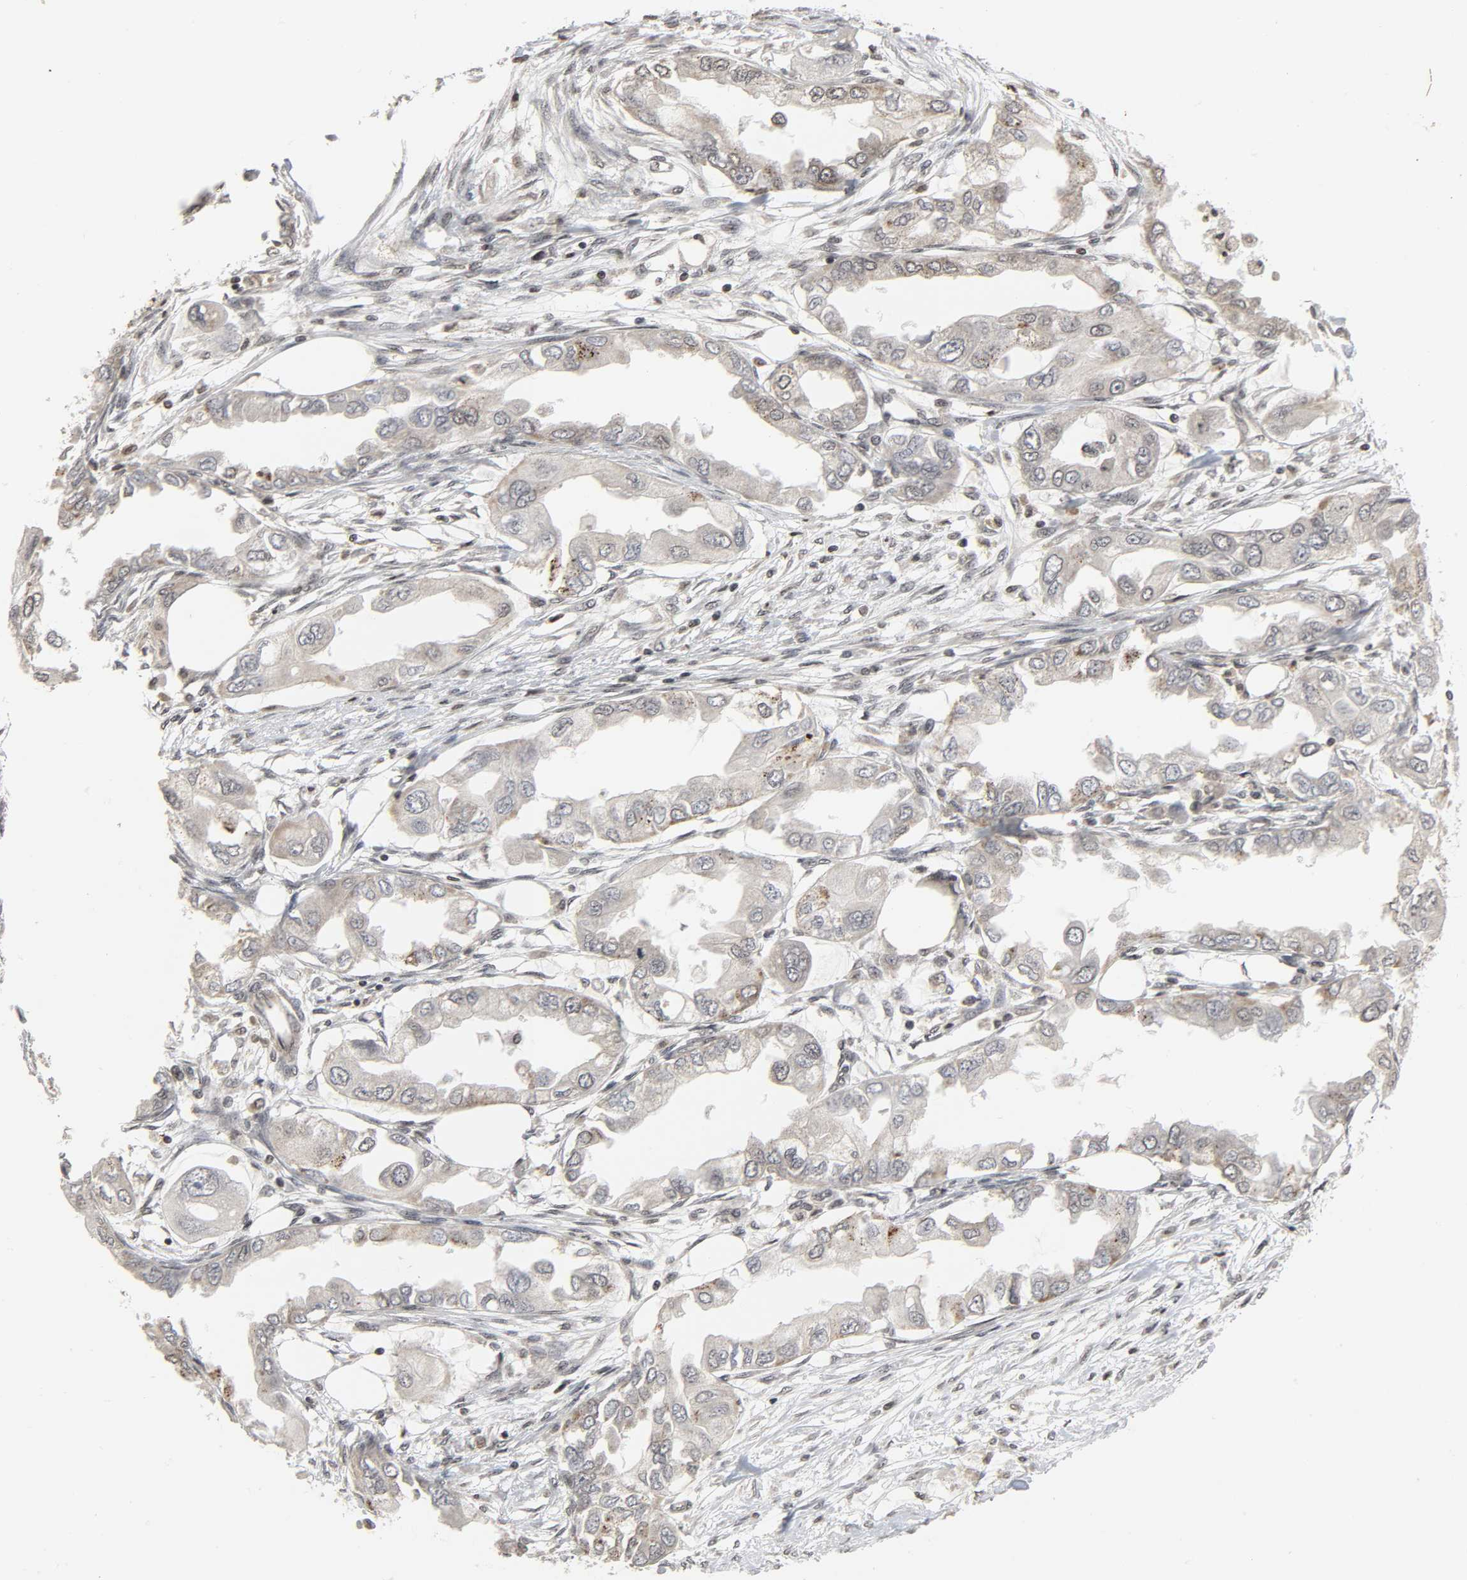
{"staining": {"intensity": "weak", "quantity": "25%-75%", "location": "cytoplasmic/membranous,nuclear"}, "tissue": "endometrial cancer", "cell_type": "Tumor cells", "image_type": "cancer", "snomed": [{"axis": "morphology", "description": "Adenocarcinoma, NOS"}, {"axis": "topography", "description": "Endometrium"}], "caption": "Immunohistochemical staining of endometrial cancer exhibits weak cytoplasmic/membranous and nuclear protein expression in approximately 25%-75% of tumor cells. (DAB (3,3'-diaminobenzidine) IHC with brightfield microscopy, high magnification).", "gene": "XRCC1", "patient": {"sex": "female", "age": 67}}